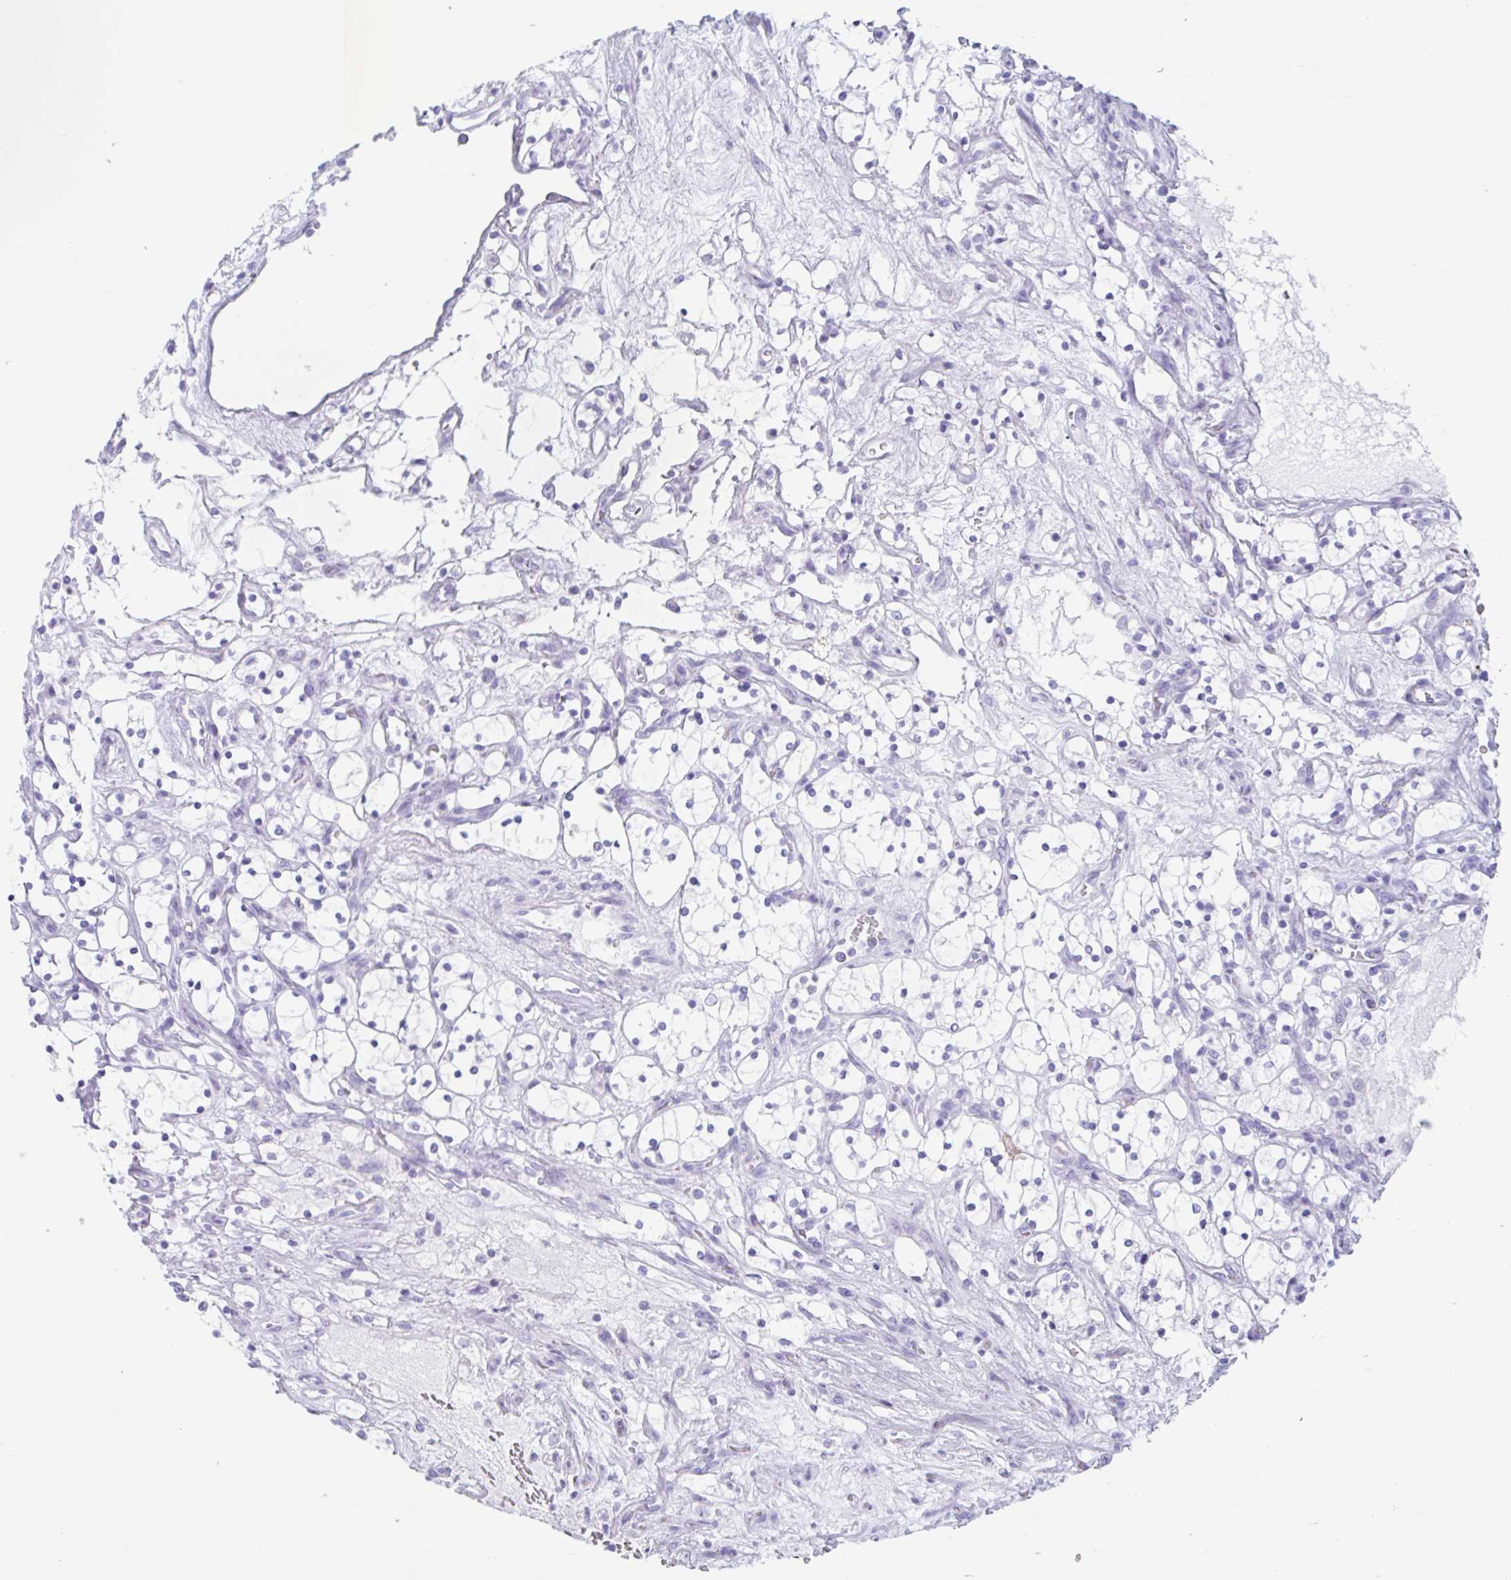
{"staining": {"intensity": "negative", "quantity": "none", "location": "none"}, "tissue": "renal cancer", "cell_type": "Tumor cells", "image_type": "cancer", "snomed": [{"axis": "morphology", "description": "Adenocarcinoma, NOS"}, {"axis": "topography", "description": "Kidney"}], "caption": "A histopathology image of adenocarcinoma (renal) stained for a protein displays no brown staining in tumor cells. Brightfield microscopy of immunohistochemistry stained with DAB (brown) and hematoxylin (blue), captured at high magnification.", "gene": "CPTP", "patient": {"sex": "female", "age": 69}}